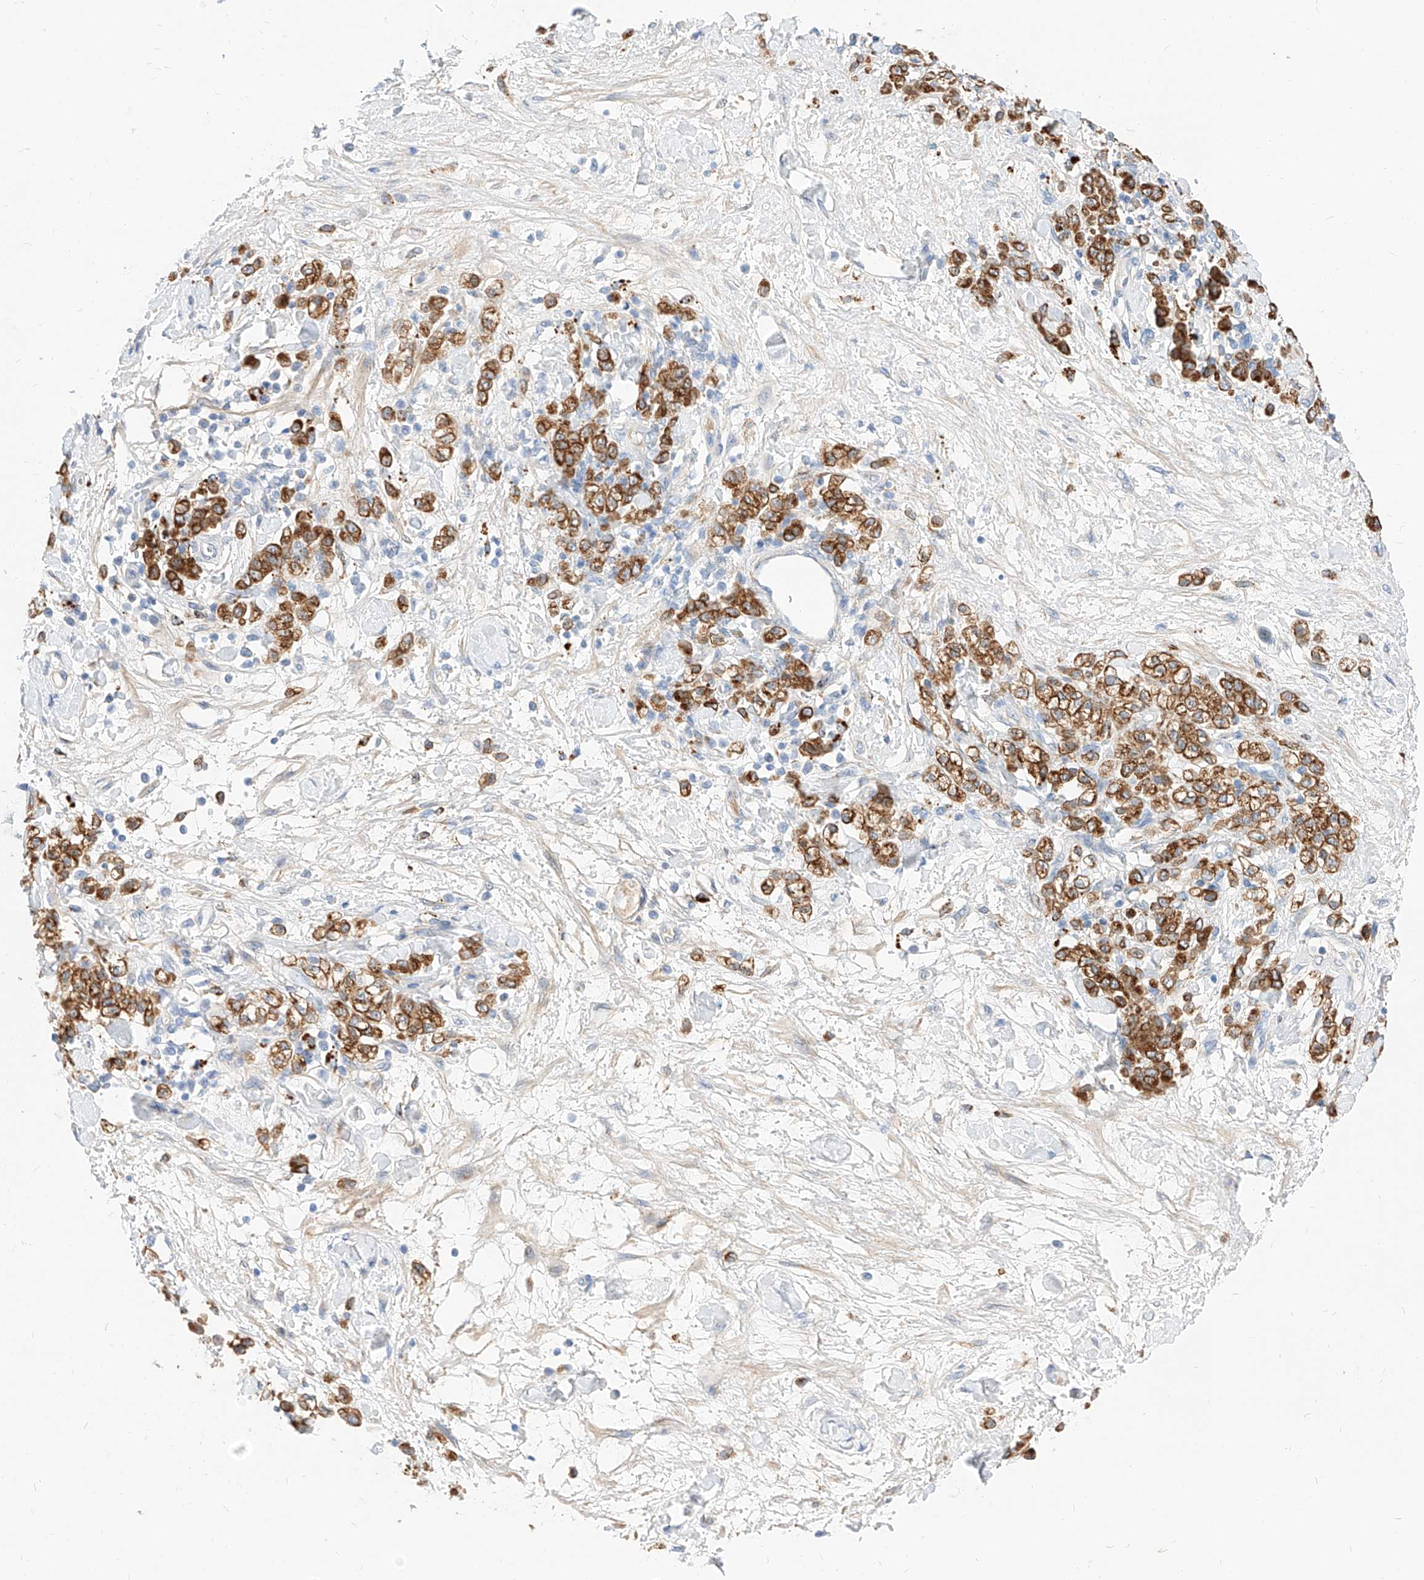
{"staining": {"intensity": "moderate", "quantity": ">75%", "location": "cytoplasmic/membranous"}, "tissue": "stomach cancer", "cell_type": "Tumor cells", "image_type": "cancer", "snomed": [{"axis": "morphology", "description": "Normal tissue, NOS"}, {"axis": "morphology", "description": "Adenocarcinoma, NOS"}, {"axis": "topography", "description": "Stomach"}], "caption": "A medium amount of moderate cytoplasmic/membranous positivity is seen in approximately >75% of tumor cells in stomach adenocarcinoma tissue.", "gene": "MAP7", "patient": {"sex": "male", "age": 82}}